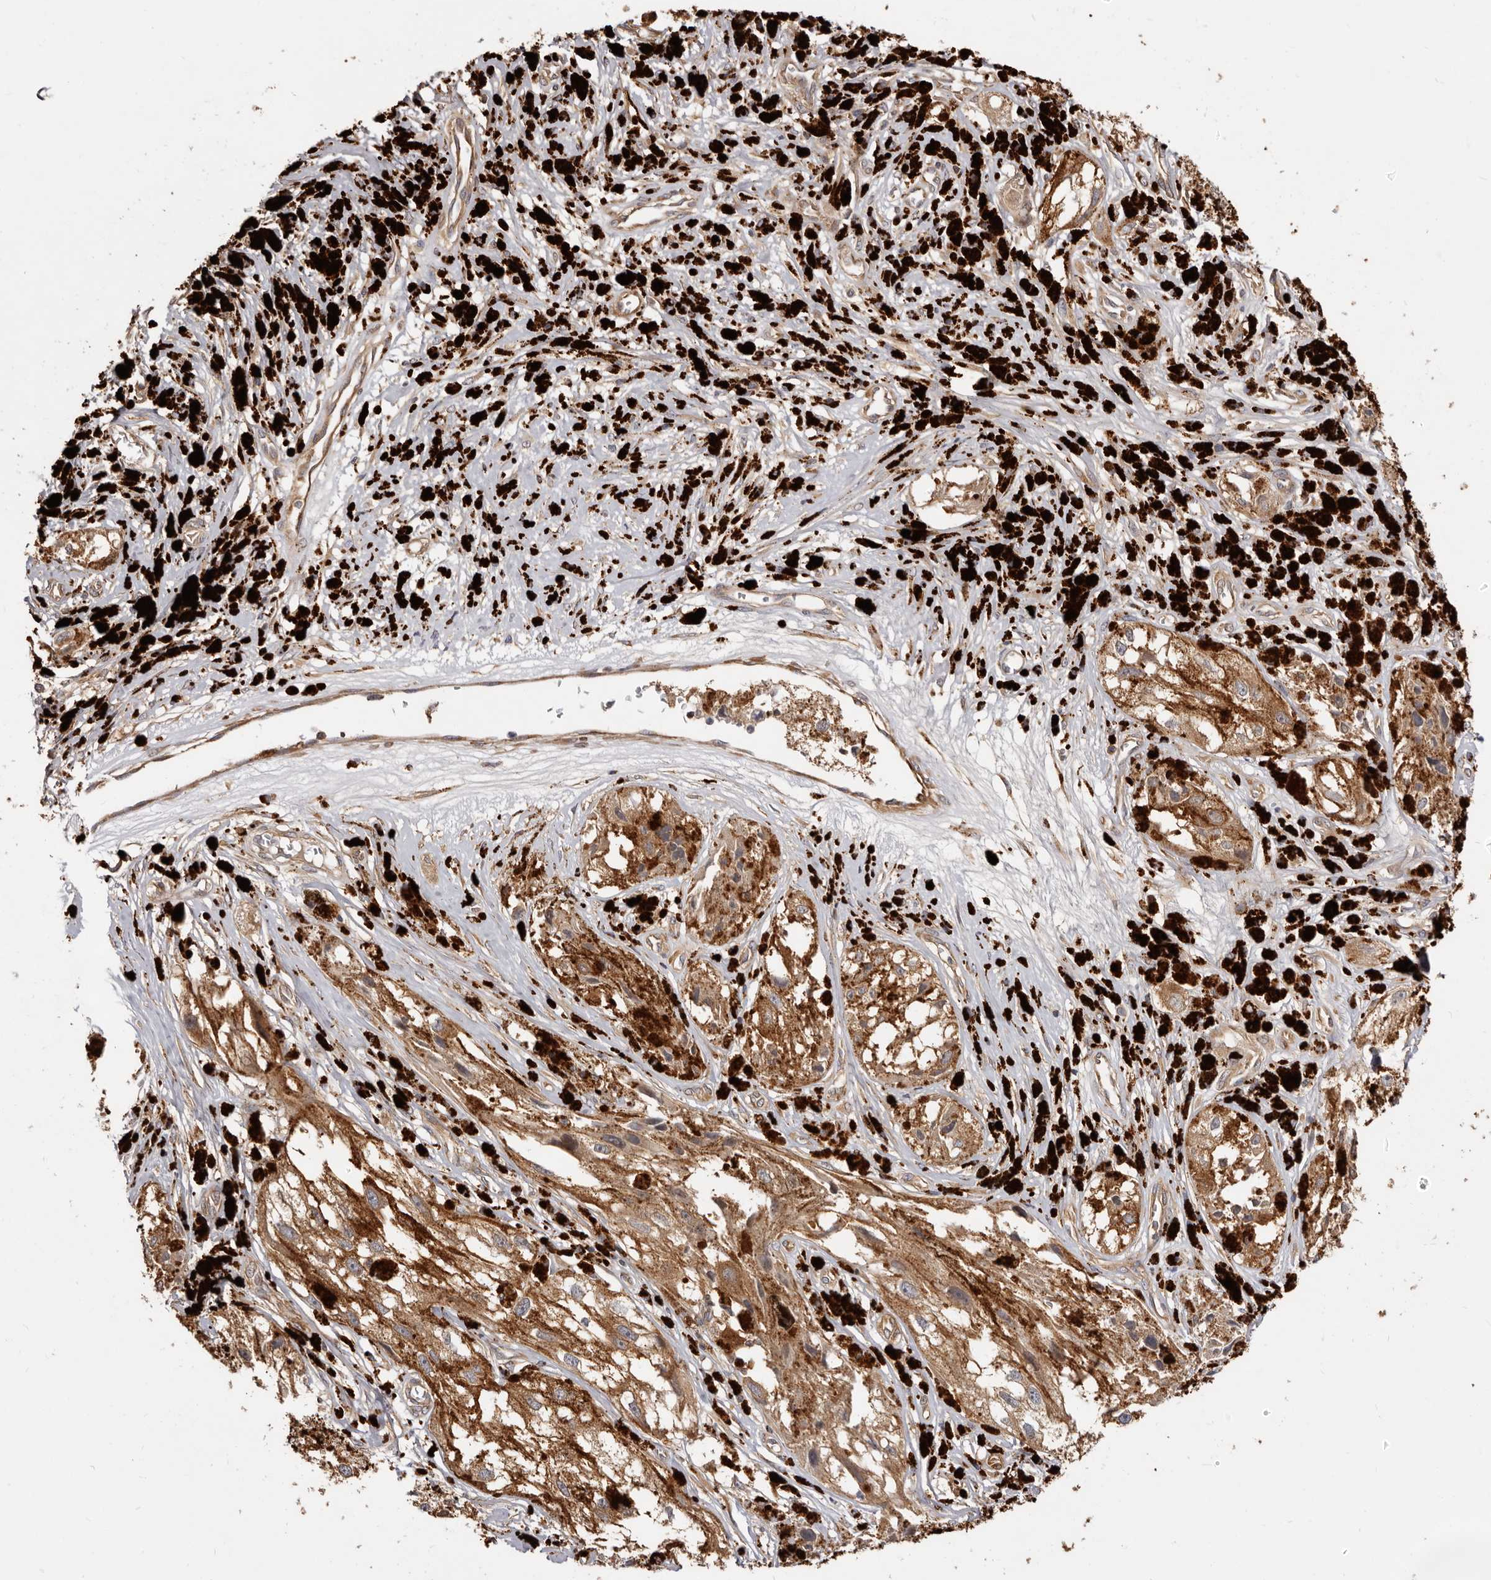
{"staining": {"intensity": "moderate", "quantity": ">75%", "location": "cytoplasmic/membranous"}, "tissue": "melanoma", "cell_type": "Tumor cells", "image_type": "cancer", "snomed": [{"axis": "morphology", "description": "Malignant melanoma, NOS"}, {"axis": "topography", "description": "Skin"}], "caption": "Brown immunohistochemical staining in malignant melanoma reveals moderate cytoplasmic/membranous staining in about >75% of tumor cells.", "gene": "ADAMTS20", "patient": {"sex": "male", "age": 88}}